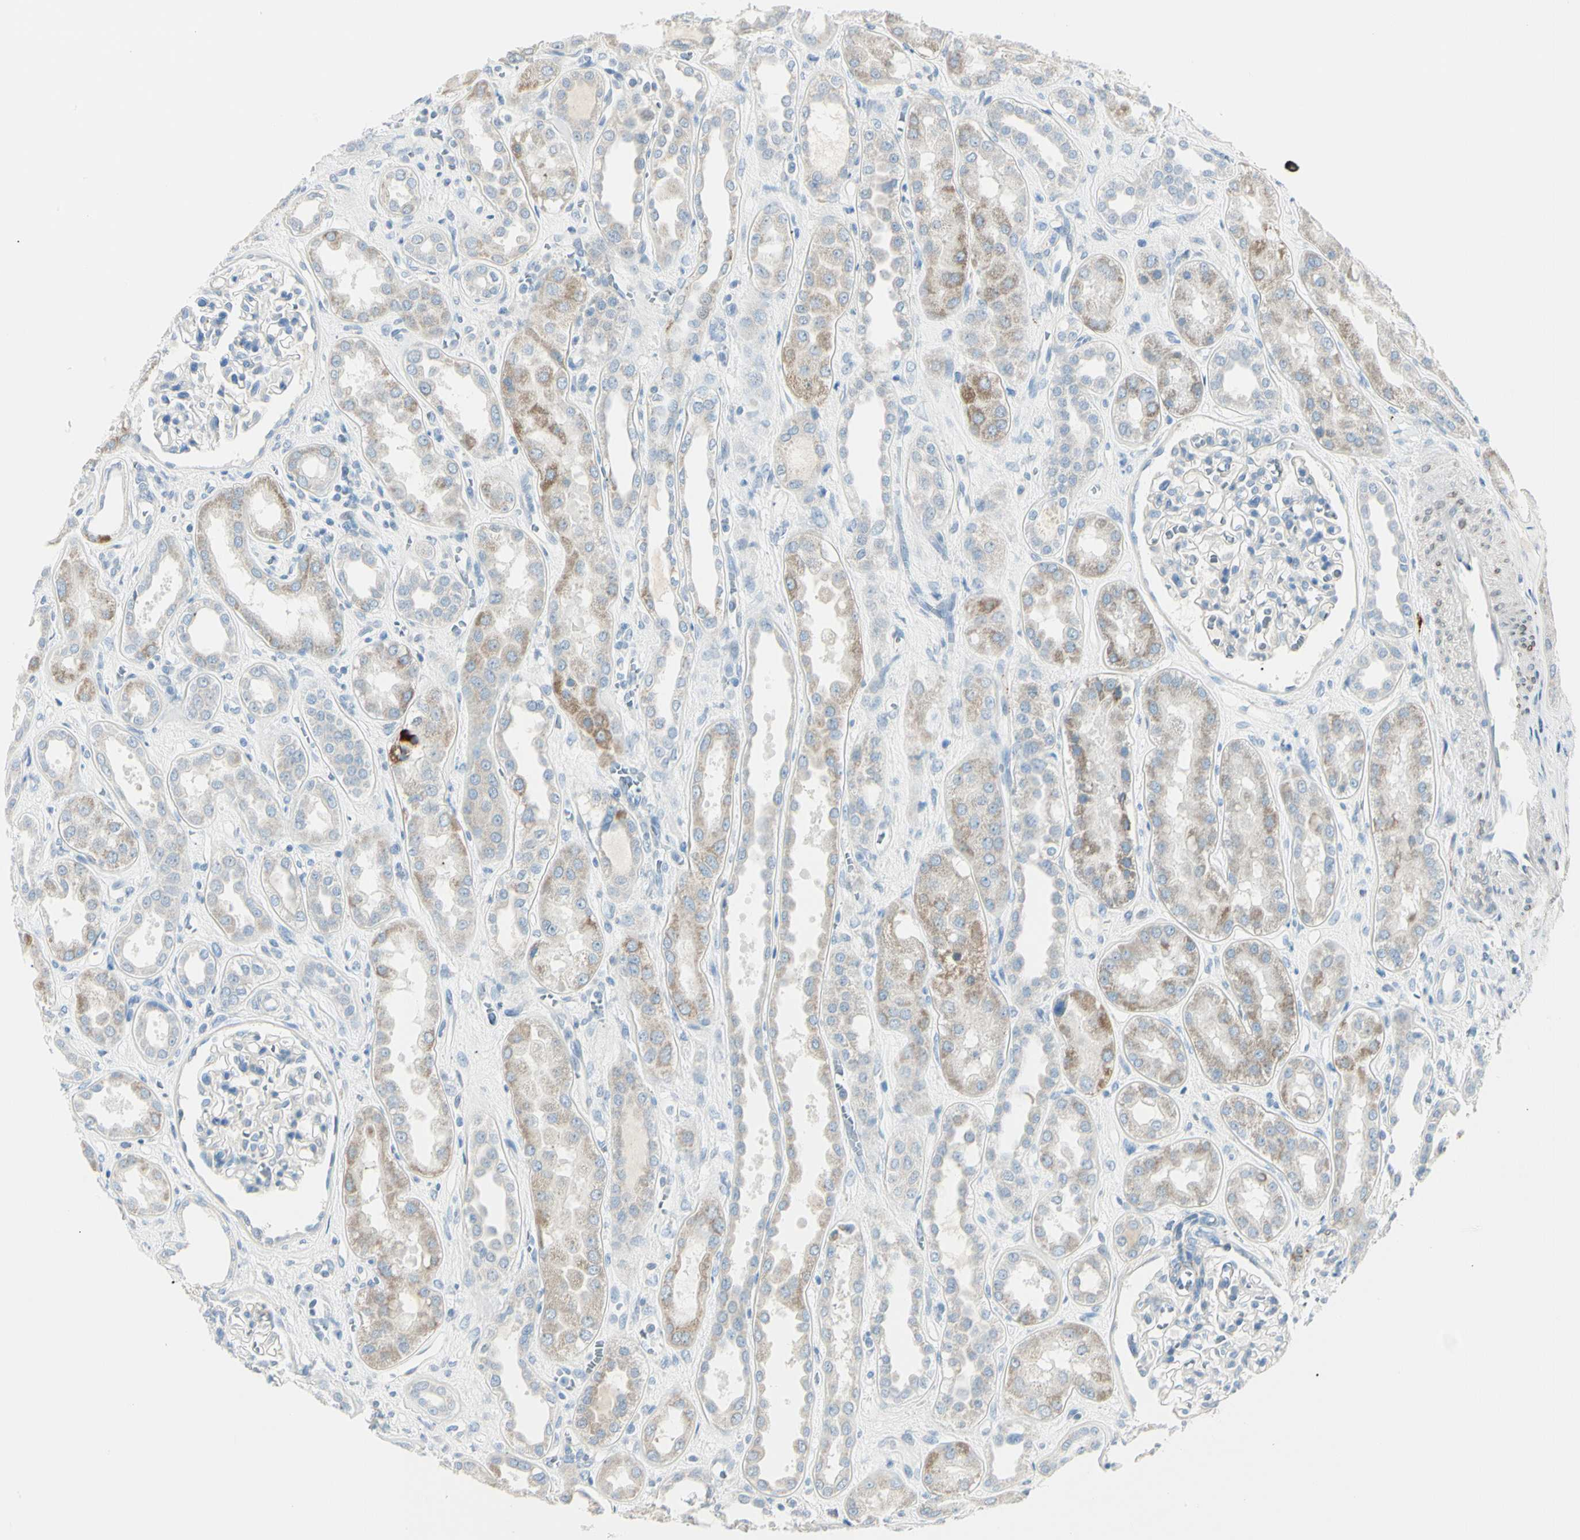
{"staining": {"intensity": "negative", "quantity": "none", "location": "none"}, "tissue": "kidney", "cell_type": "Cells in glomeruli", "image_type": "normal", "snomed": [{"axis": "morphology", "description": "Normal tissue, NOS"}, {"axis": "topography", "description": "Kidney"}], "caption": "A micrograph of kidney stained for a protein shows no brown staining in cells in glomeruli. (DAB immunohistochemistry (IHC) with hematoxylin counter stain).", "gene": "SLC6A15", "patient": {"sex": "male", "age": 59}}